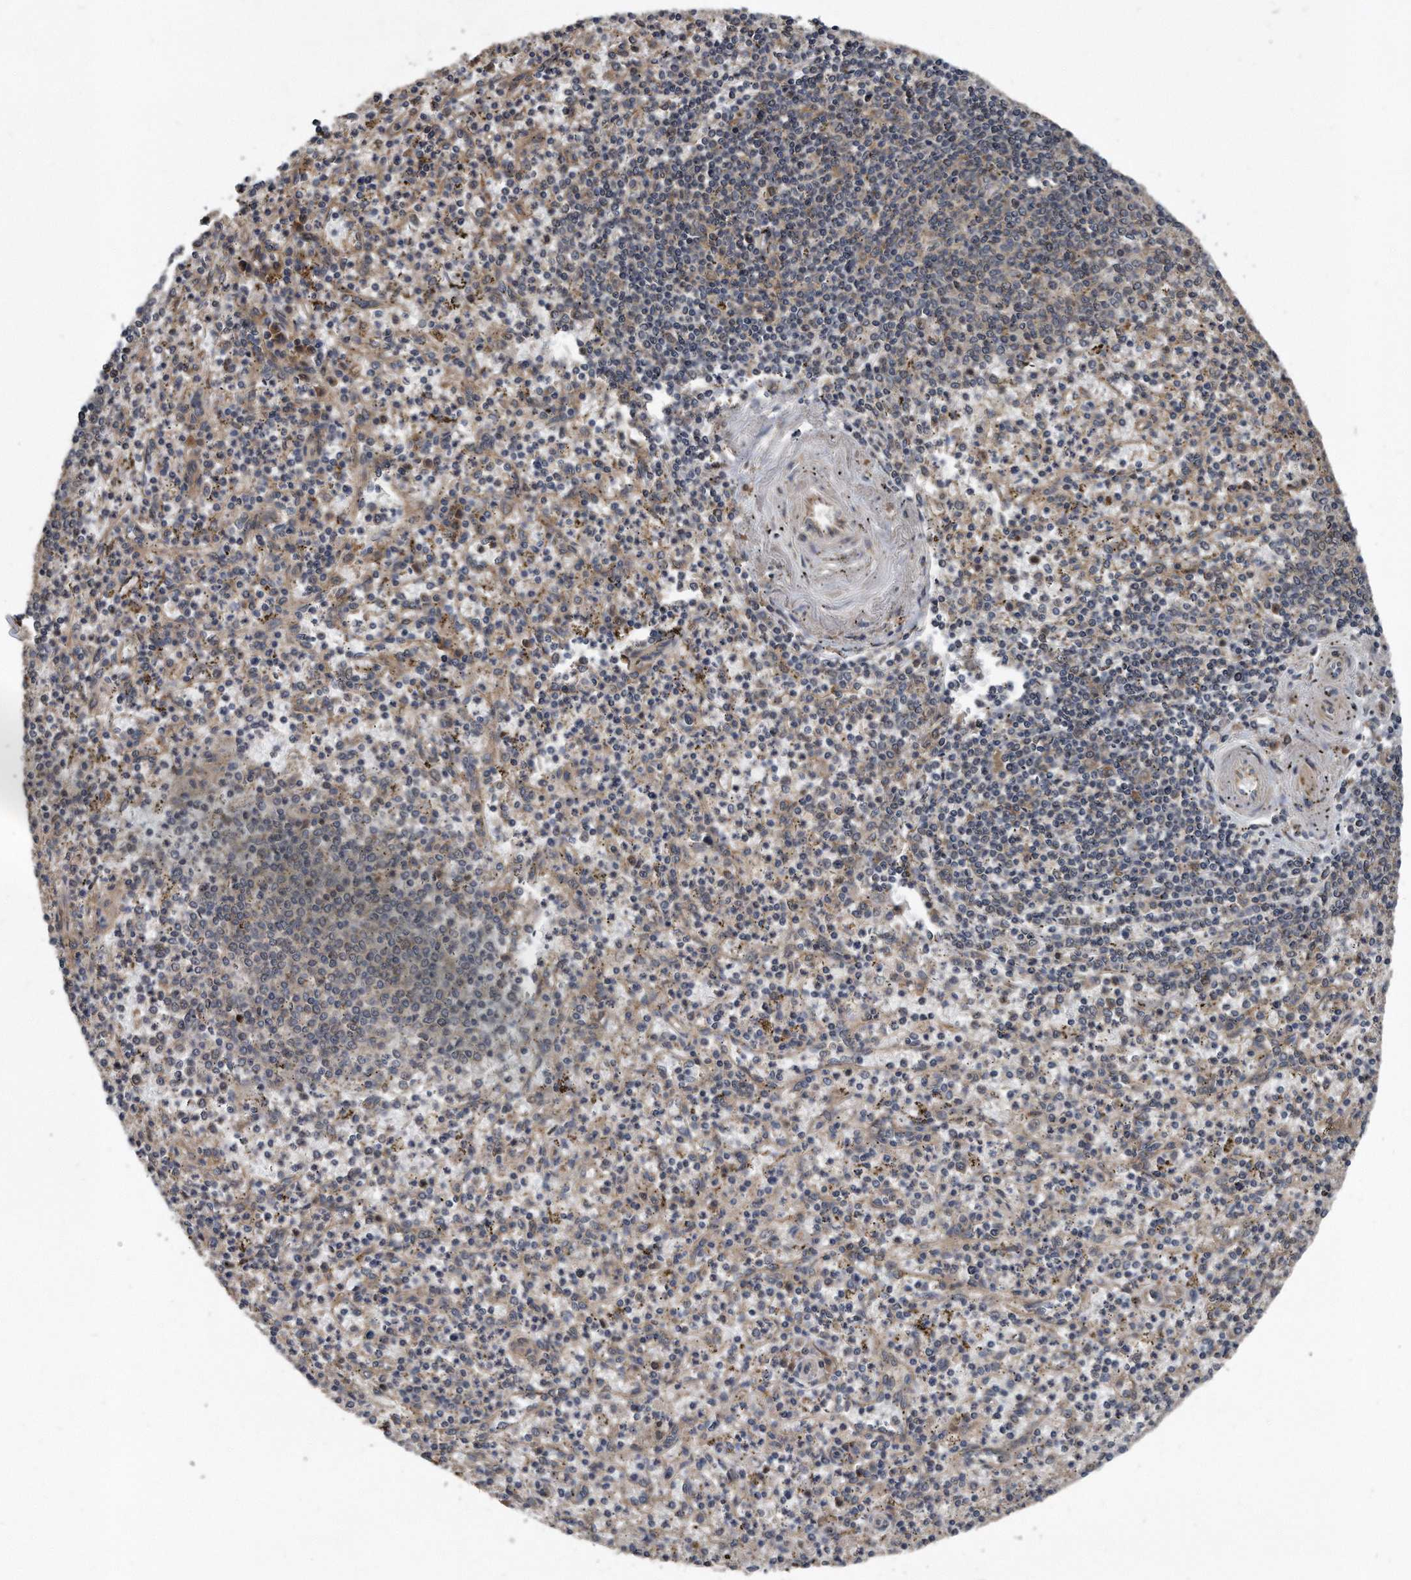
{"staining": {"intensity": "weak", "quantity": "25%-75%", "location": "cytoplasmic/membranous"}, "tissue": "spleen", "cell_type": "Cells in red pulp", "image_type": "normal", "snomed": [{"axis": "morphology", "description": "Normal tissue, NOS"}, {"axis": "topography", "description": "Spleen"}], "caption": "High-magnification brightfield microscopy of benign spleen stained with DAB (3,3'-diaminobenzidine) (brown) and counterstained with hematoxylin (blue). cells in red pulp exhibit weak cytoplasmic/membranous staining is appreciated in approximately25%-75% of cells.", "gene": "FAM136A", "patient": {"sex": "male", "age": 72}}